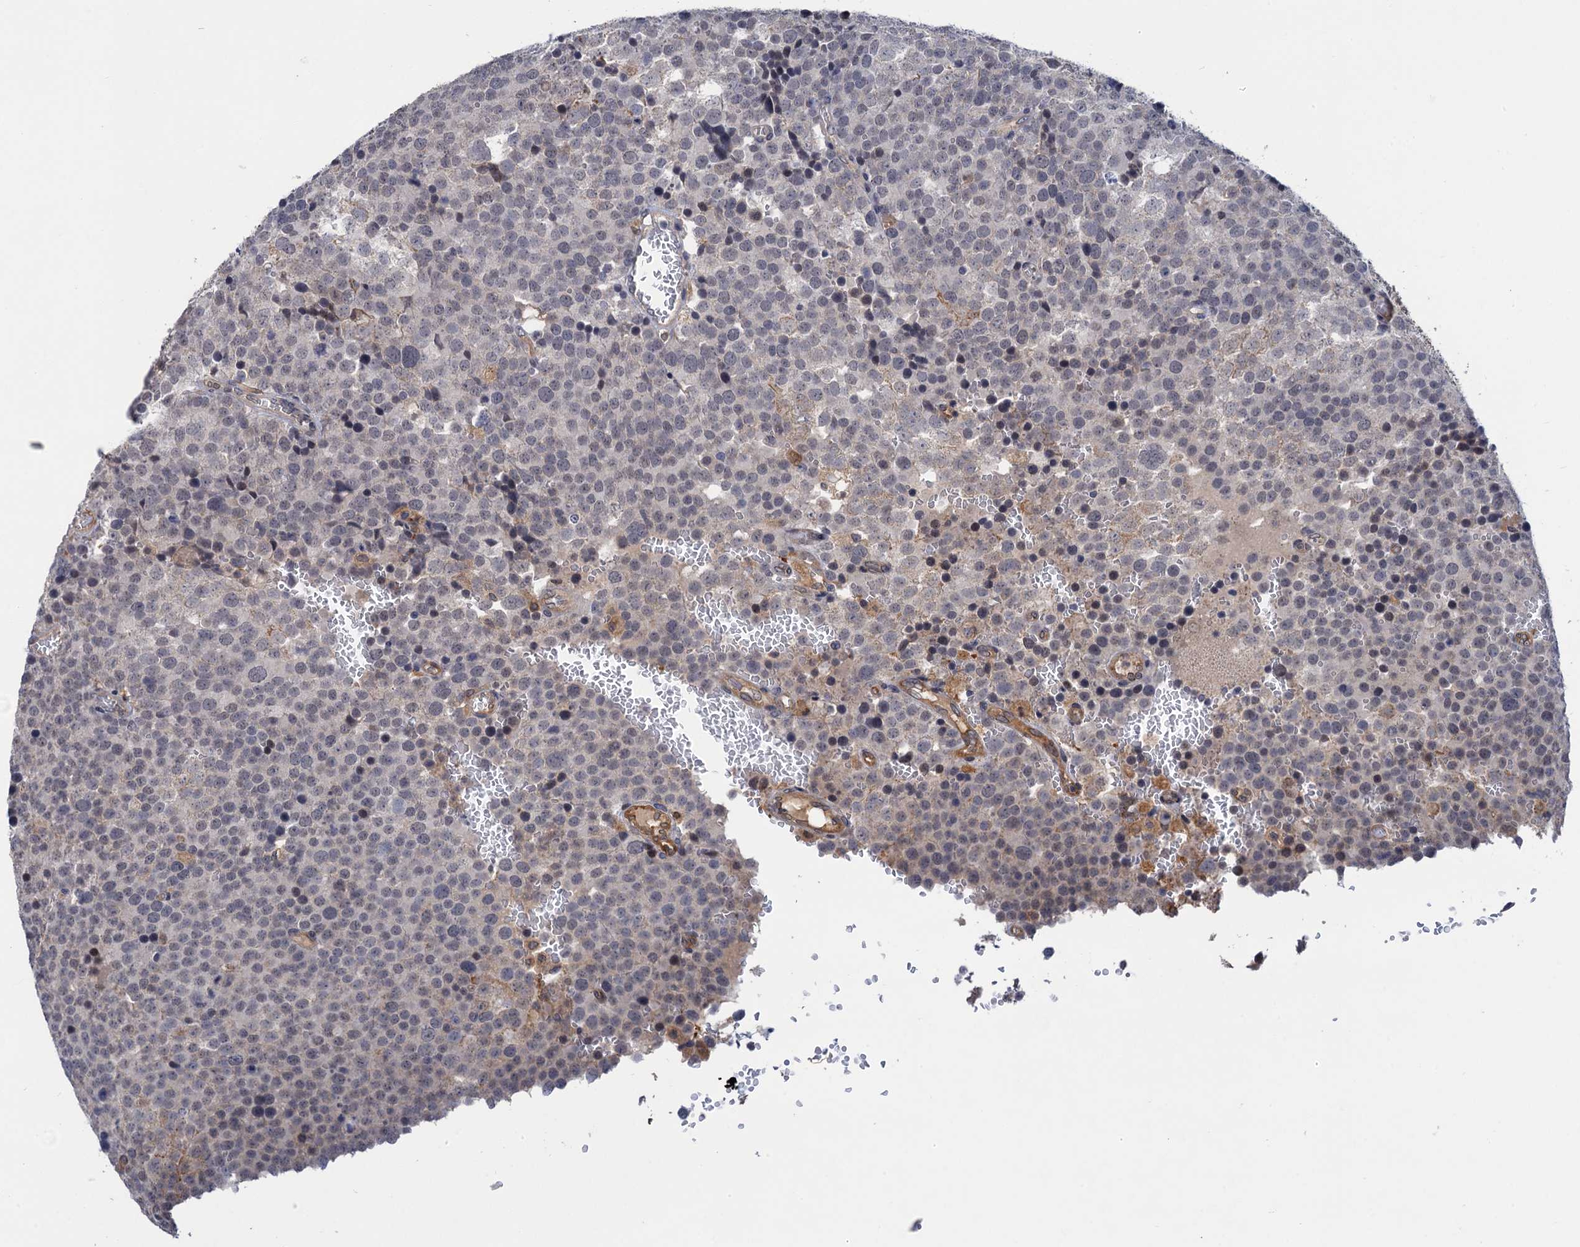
{"staining": {"intensity": "negative", "quantity": "none", "location": "none"}, "tissue": "testis cancer", "cell_type": "Tumor cells", "image_type": "cancer", "snomed": [{"axis": "morphology", "description": "Seminoma, NOS"}, {"axis": "topography", "description": "Testis"}], "caption": "Immunohistochemical staining of testis seminoma exhibits no significant positivity in tumor cells.", "gene": "NEK8", "patient": {"sex": "male", "age": 71}}